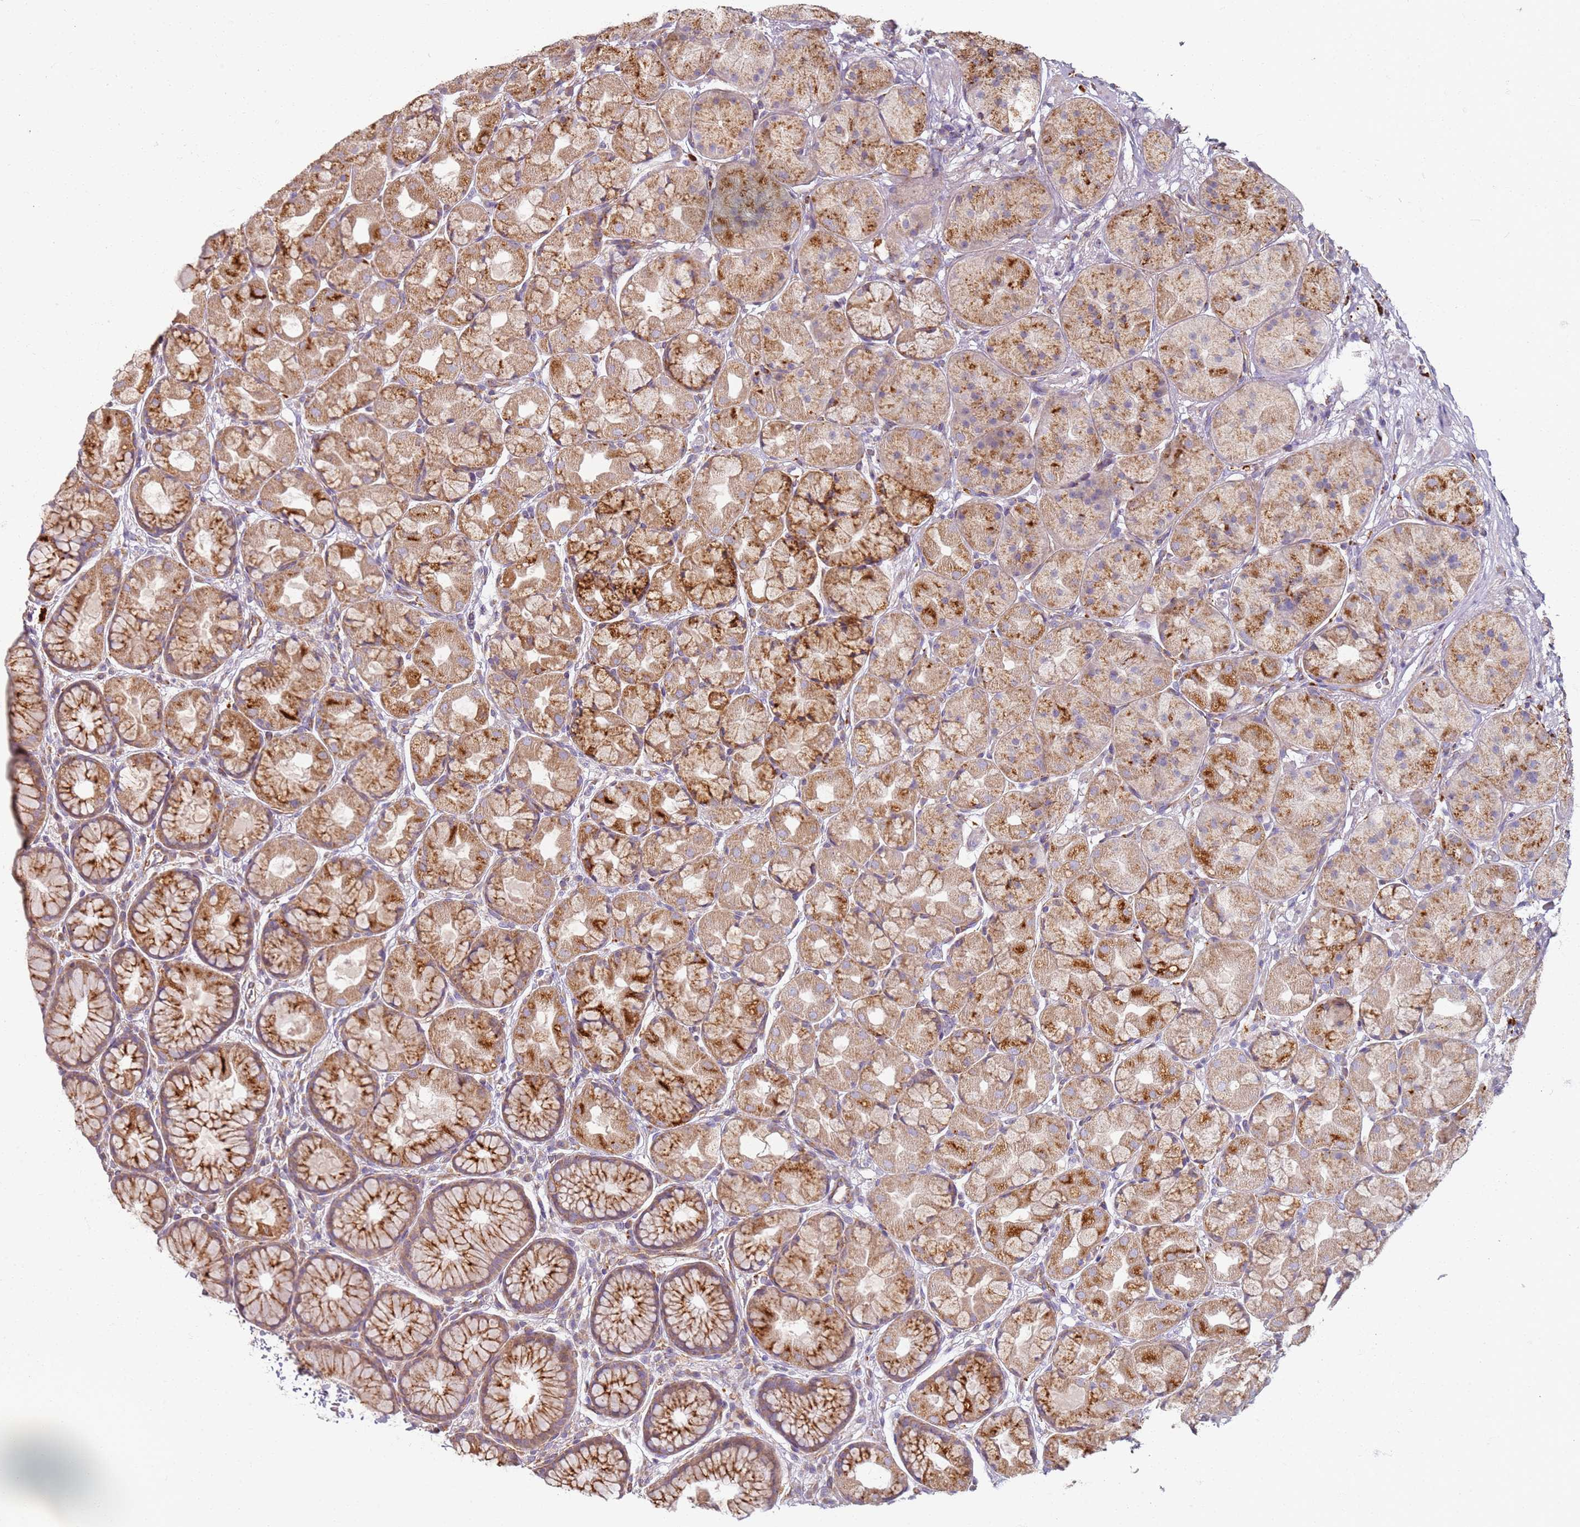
{"staining": {"intensity": "moderate", "quantity": ">75%", "location": "cytoplasmic/membranous"}, "tissue": "stomach", "cell_type": "Glandular cells", "image_type": "normal", "snomed": [{"axis": "morphology", "description": "Normal tissue, NOS"}, {"axis": "topography", "description": "Stomach"}], "caption": "Normal stomach shows moderate cytoplasmic/membranous staining in about >75% of glandular cells, visualized by immunohistochemistry. The staining is performed using DAB brown chromogen to label protein expression. The nuclei are counter-stained blue using hematoxylin.", "gene": "PROKR2", "patient": {"sex": "male", "age": 57}}